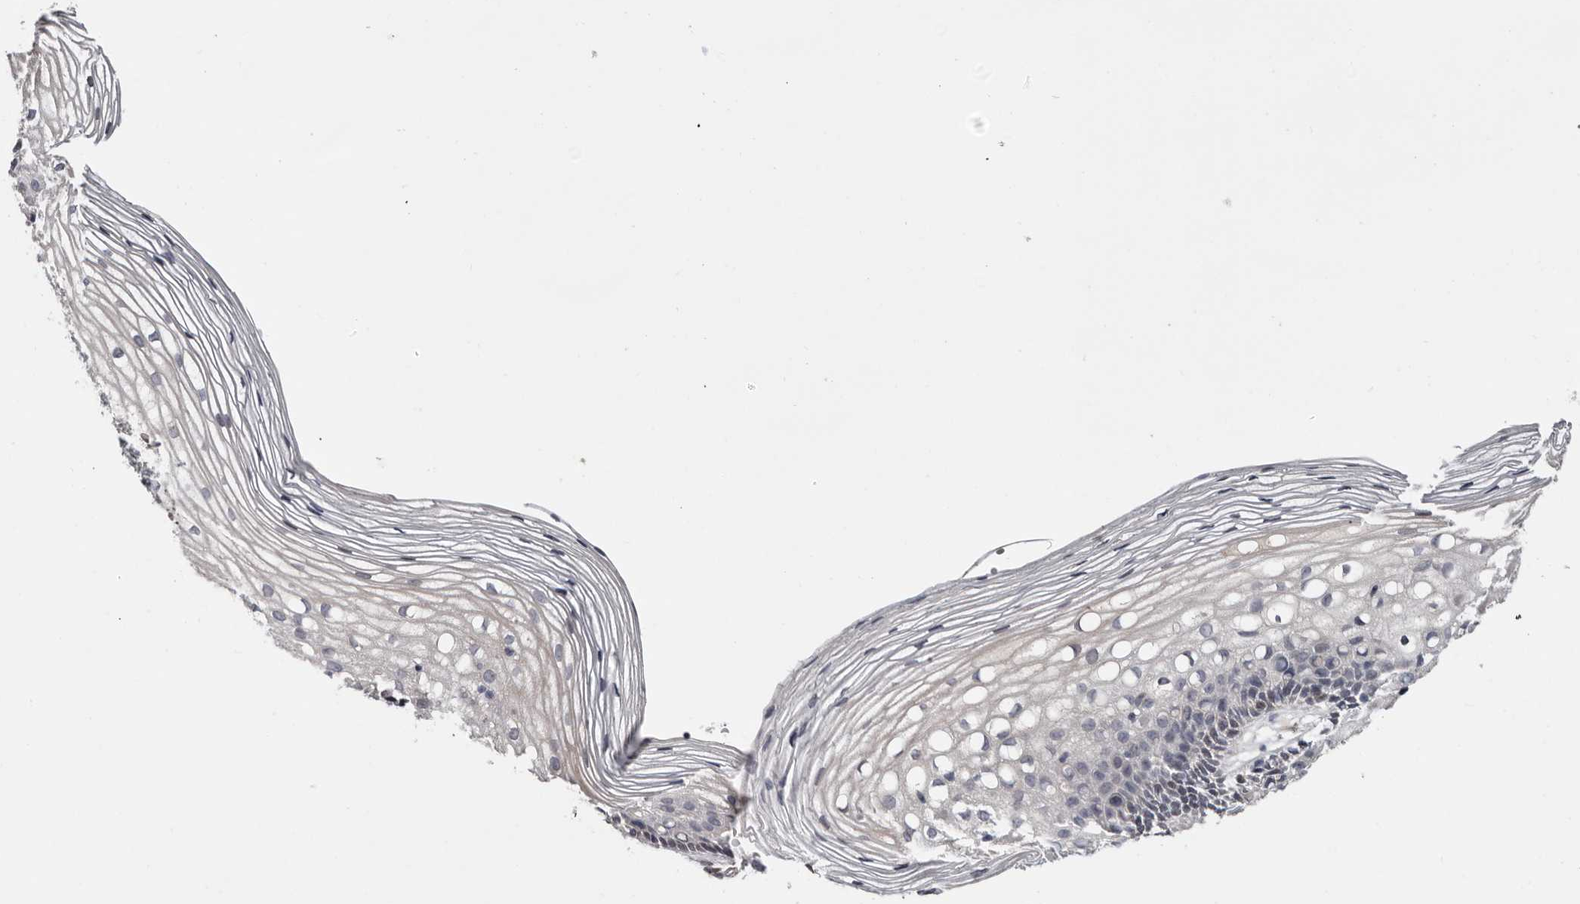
{"staining": {"intensity": "negative", "quantity": "none", "location": "none"}, "tissue": "cervix", "cell_type": "Glandular cells", "image_type": "normal", "snomed": [{"axis": "morphology", "description": "Normal tissue, NOS"}, {"axis": "topography", "description": "Cervix"}], "caption": "The histopathology image demonstrates no significant staining in glandular cells of cervix. The staining is performed using DAB (3,3'-diaminobenzidine) brown chromogen with nuclei counter-stained in using hematoxylin.", "gene": "USH1C", "patient": {"sex": "female", "age": 27}}